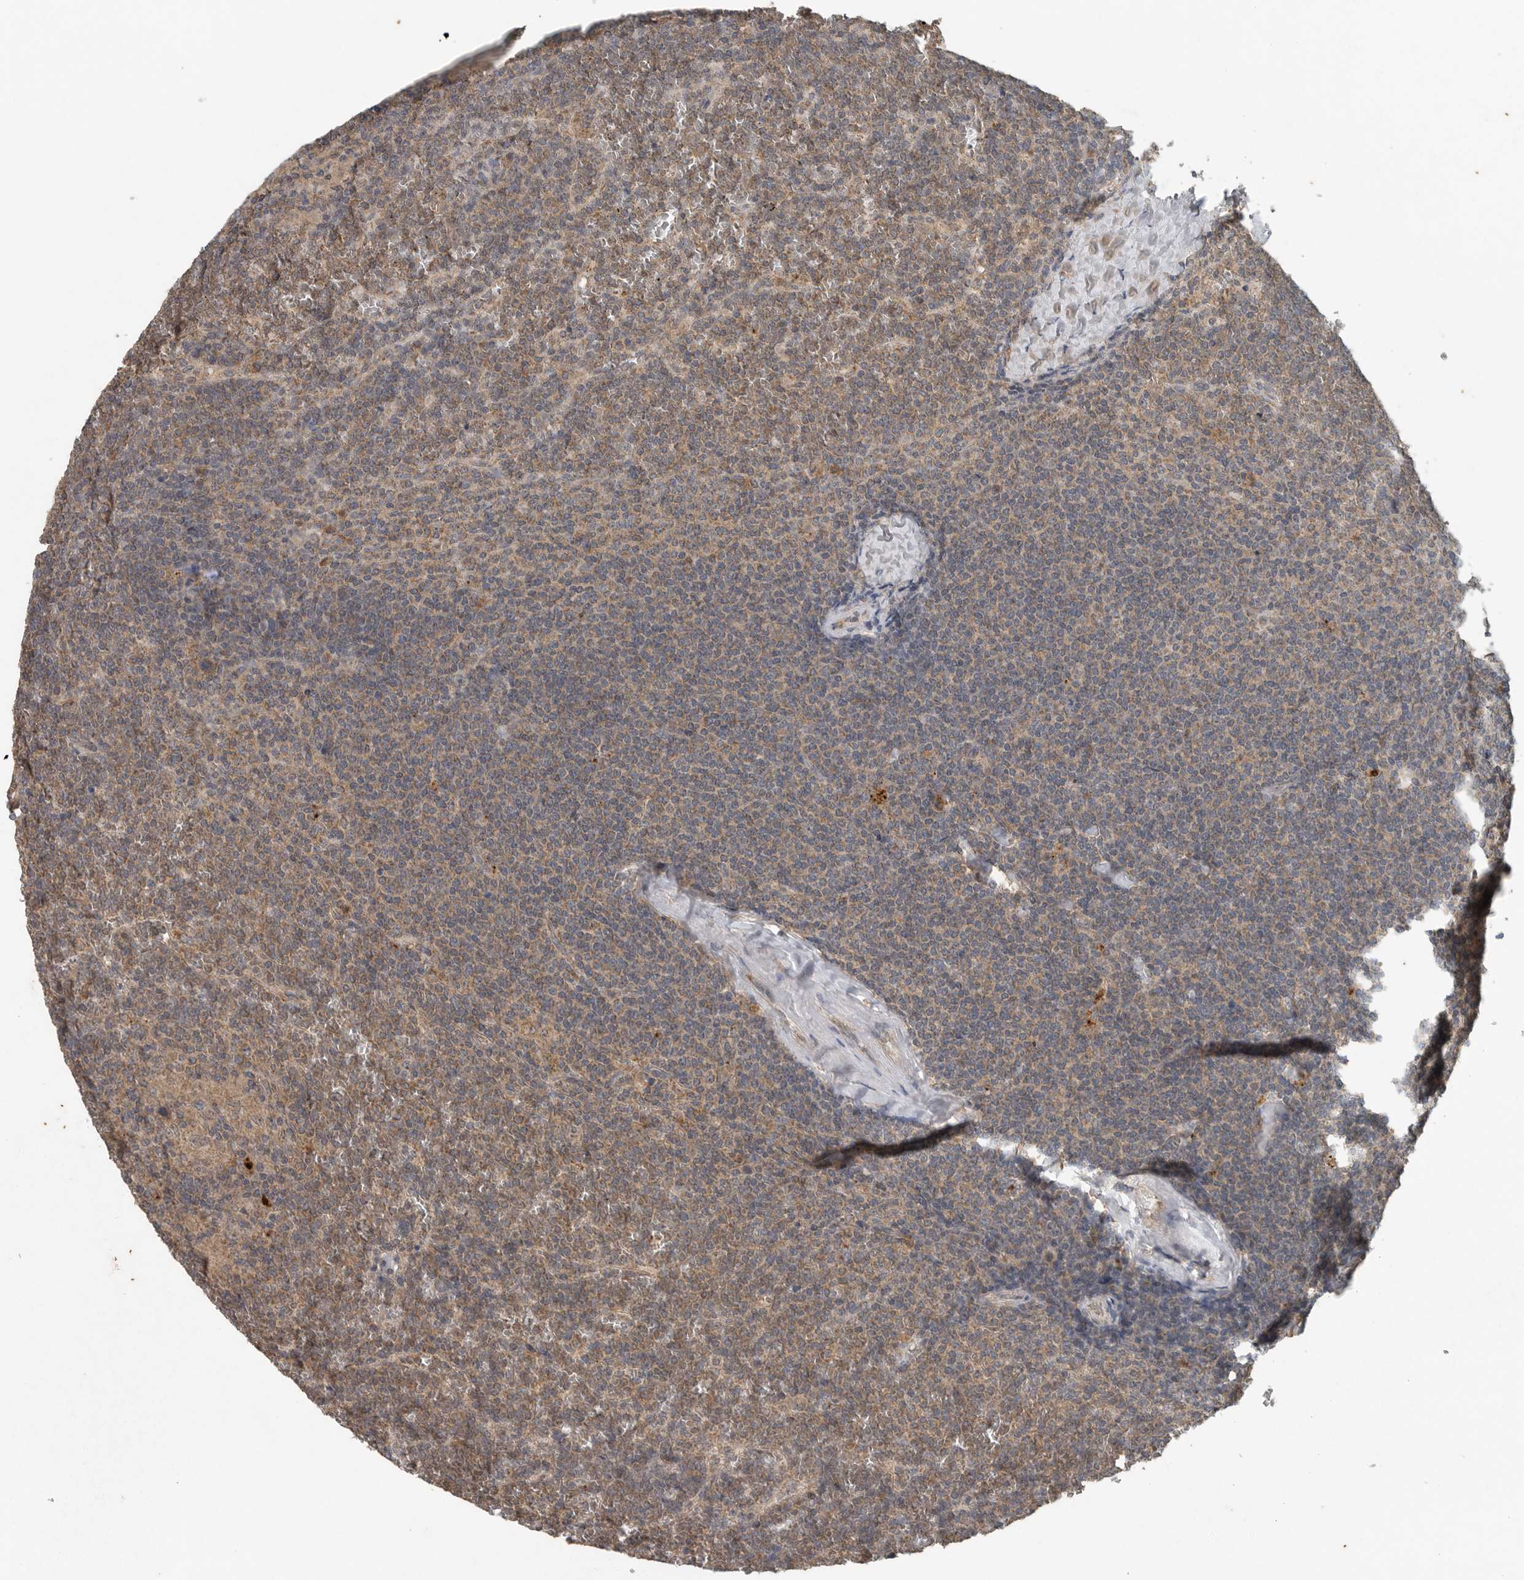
{"staining": {"intensity": "weak", "quantity": "25%-75%", "location": "cytoplasmic/membranous"}, "tissue": "lymphoma", "cell_type": "Tumor cells", "image_type": "cancer", "snomed": [{"axis": "morphology", "description": "Malignant lymphoma, non-Hodgkin's type, Low grade"}, {"axis": "topography", "description": "Spleen"}], "caption": "Brown immunohistochemical staining in human lymphoma displays weak cytoplasmic/membranous expression in approximately 25%-75% of tumor cells. Using DAB (3,3'-diaminobenzidine) (brown) and hematoxylin (blue) stains, captured at high magnification using brightfield microscopy.", "gene": "IL6ST", "patient": {"sex": "female", "age": 19}}